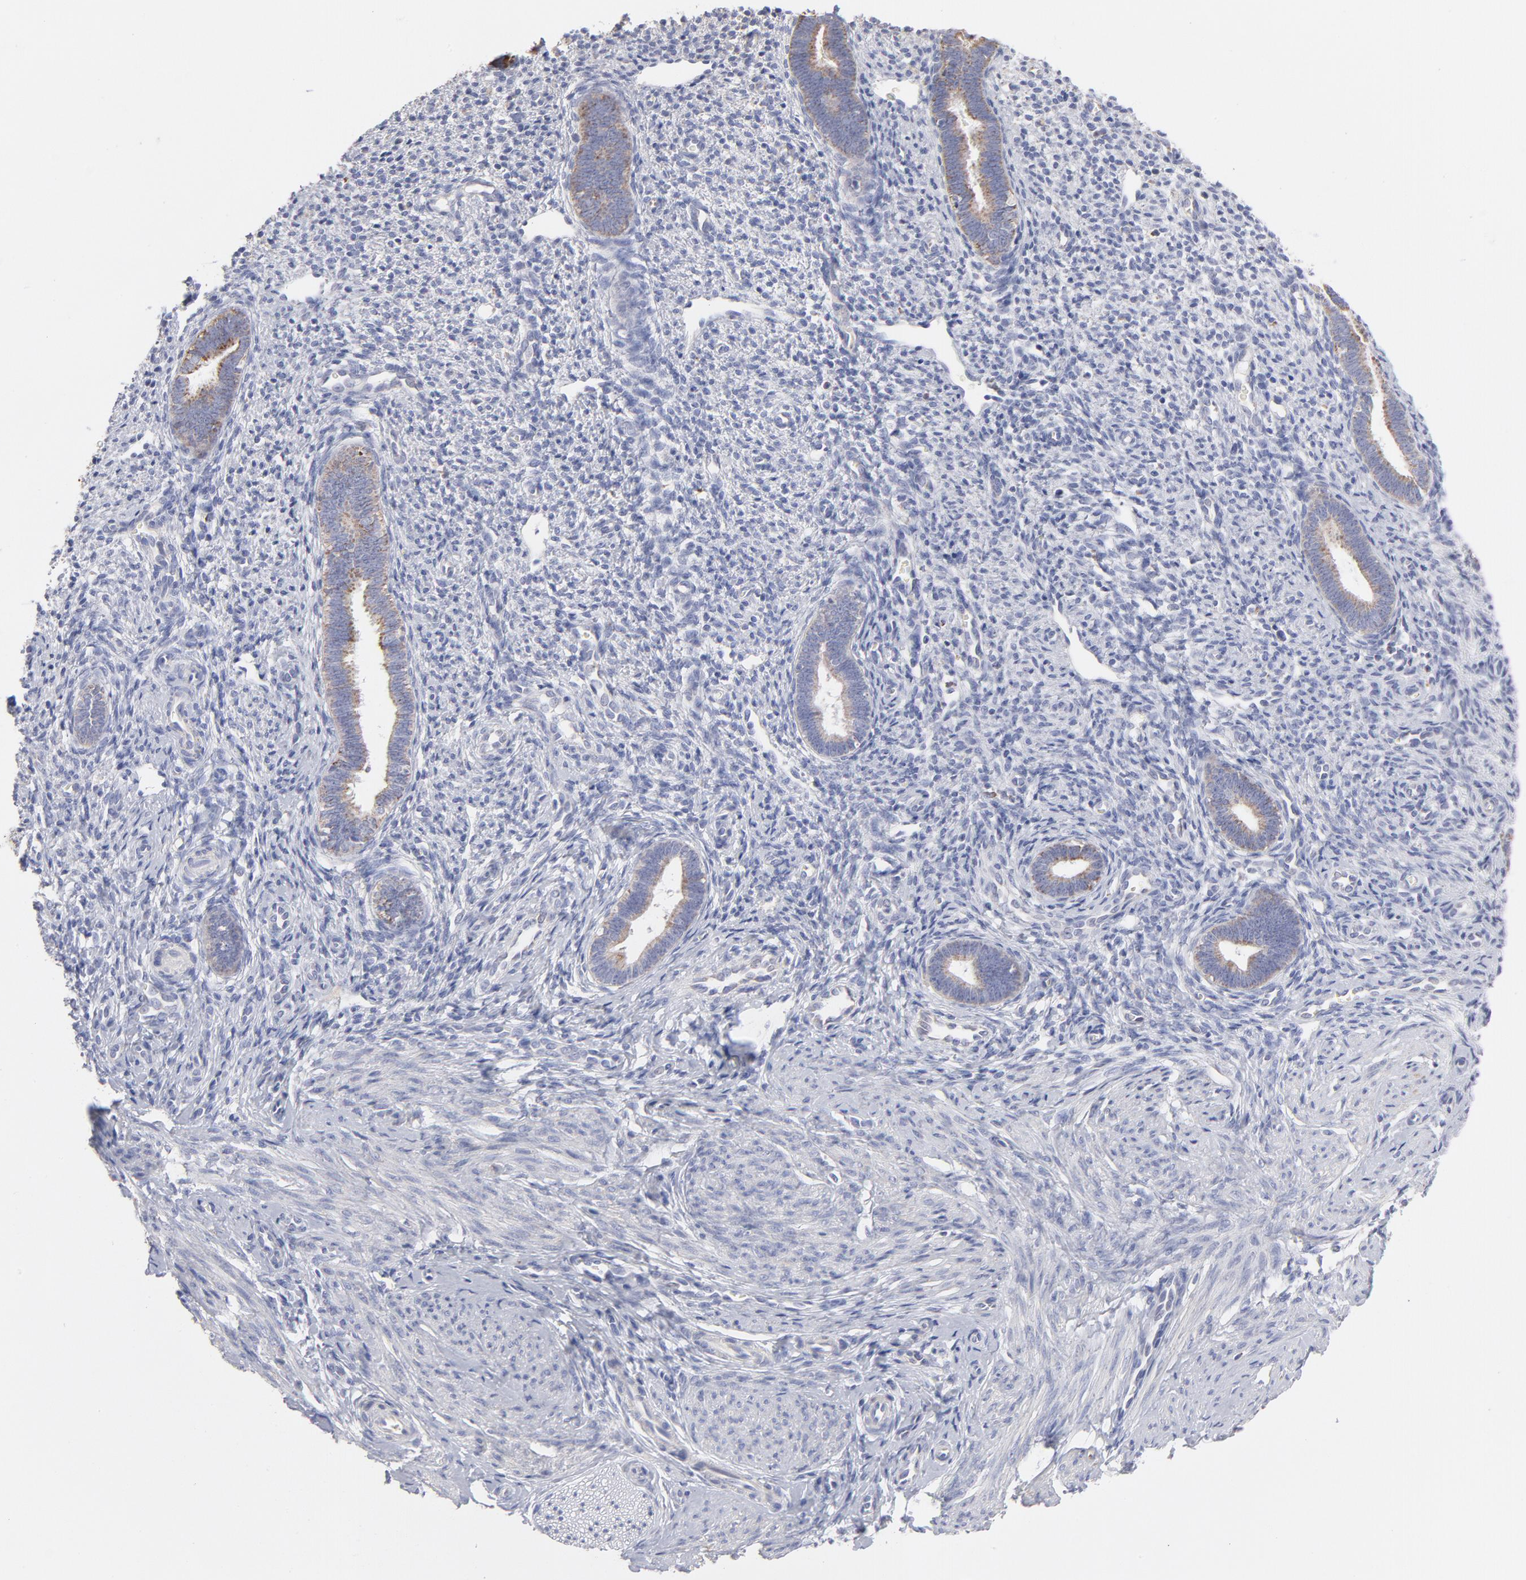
{"staining": {"intensity": "negative", "quantity": "none", "location": "none"}, "tissue": "endometrium", "cell_type": "Cells in endometrial stroma", "image_type": "normal", "snomed": [{"axis": "morphology", "description": "Normal tissue, NOS"}, {"axis": "topography", "description": "Endometrium"}], "caption": "Immunohistochemistry (IHC) micrograph of benign endometrium: endometrium stained with DAB demonstrates no significant protein expression in cells in endometrial stroma.", "gene": "TST", "patient": {"sex": "female", "age": 27}}